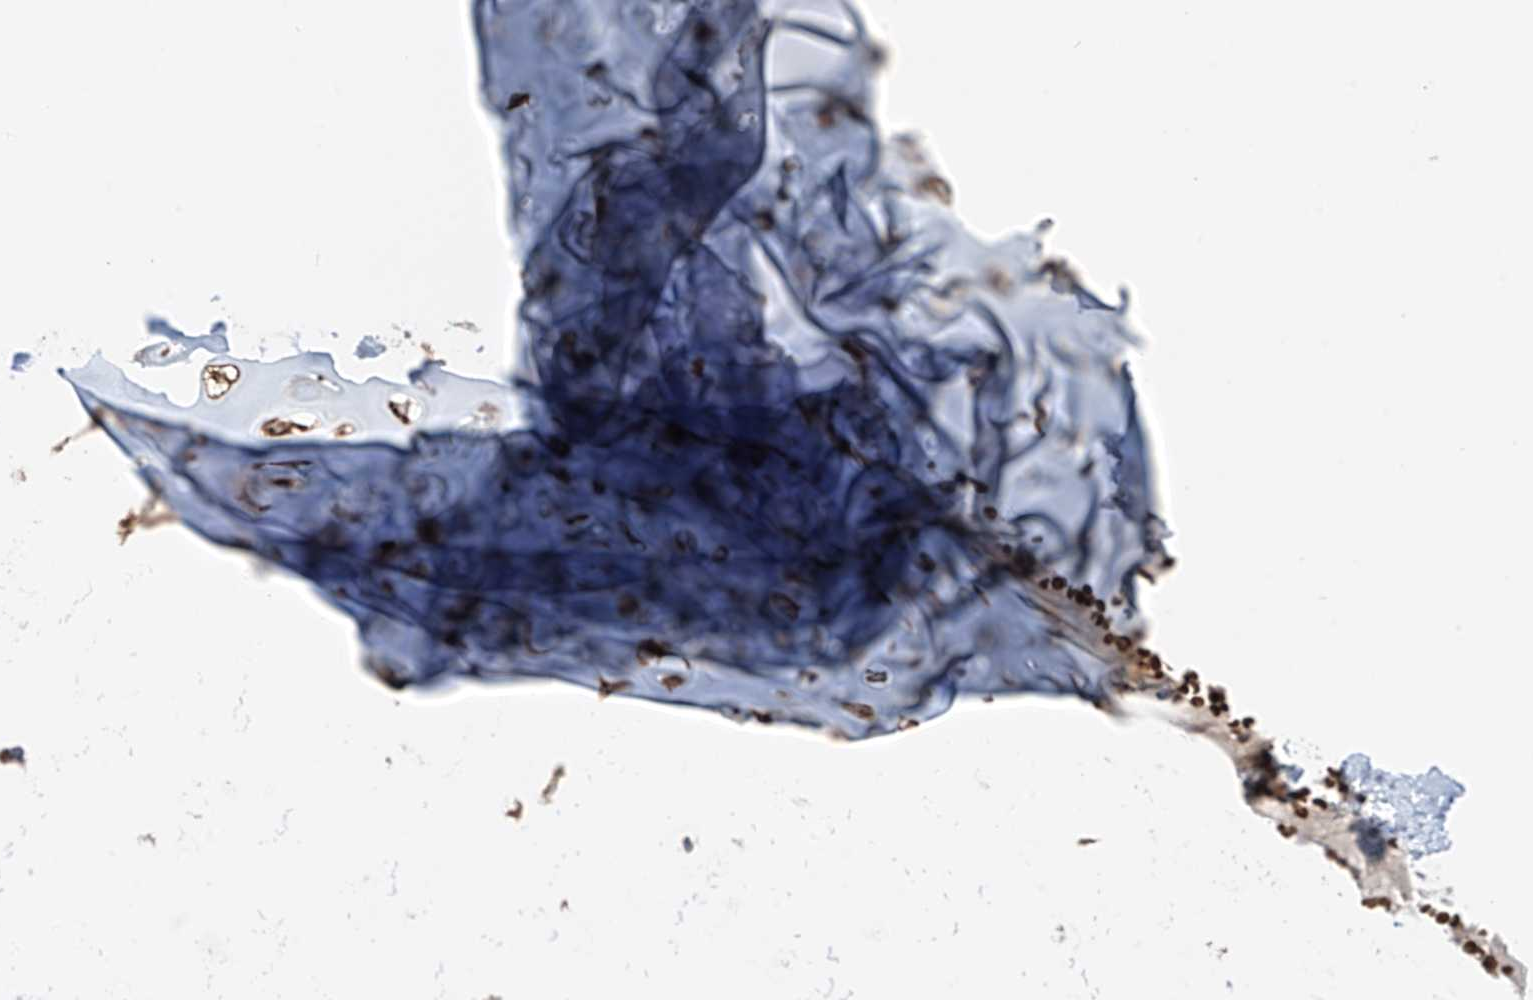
{"staining": {"intensity": "weak", "quantity": ">75%", "location": "cytoplasmic/membranous"}, "tissue": "adipose tissue", "cell_type": "Adipocytes", "image_type": "normal", "snomed": [{"axis": "morphology", "description": "Normal tissue, NOS"}, {"axis": "morphology", "description": "Basal cell carcinoma"}, {"axis": "topography", "description": "Cartilage tissue"}, {"axis": "topography", "description": "Nasopharynx"}, {"axis": "topography", "description": "Oral tissue"}], "caption": "This micrograph exhibits unremarkable adipose tissue stained with IHC to label a protein in brown. The cytoplasmic/membranous of adipocytes show weak positivity for the protein. Nuclei are counter-stained blue.", "gene": "ERLEC1", "patient": {"sex": "female", "age": 77}}